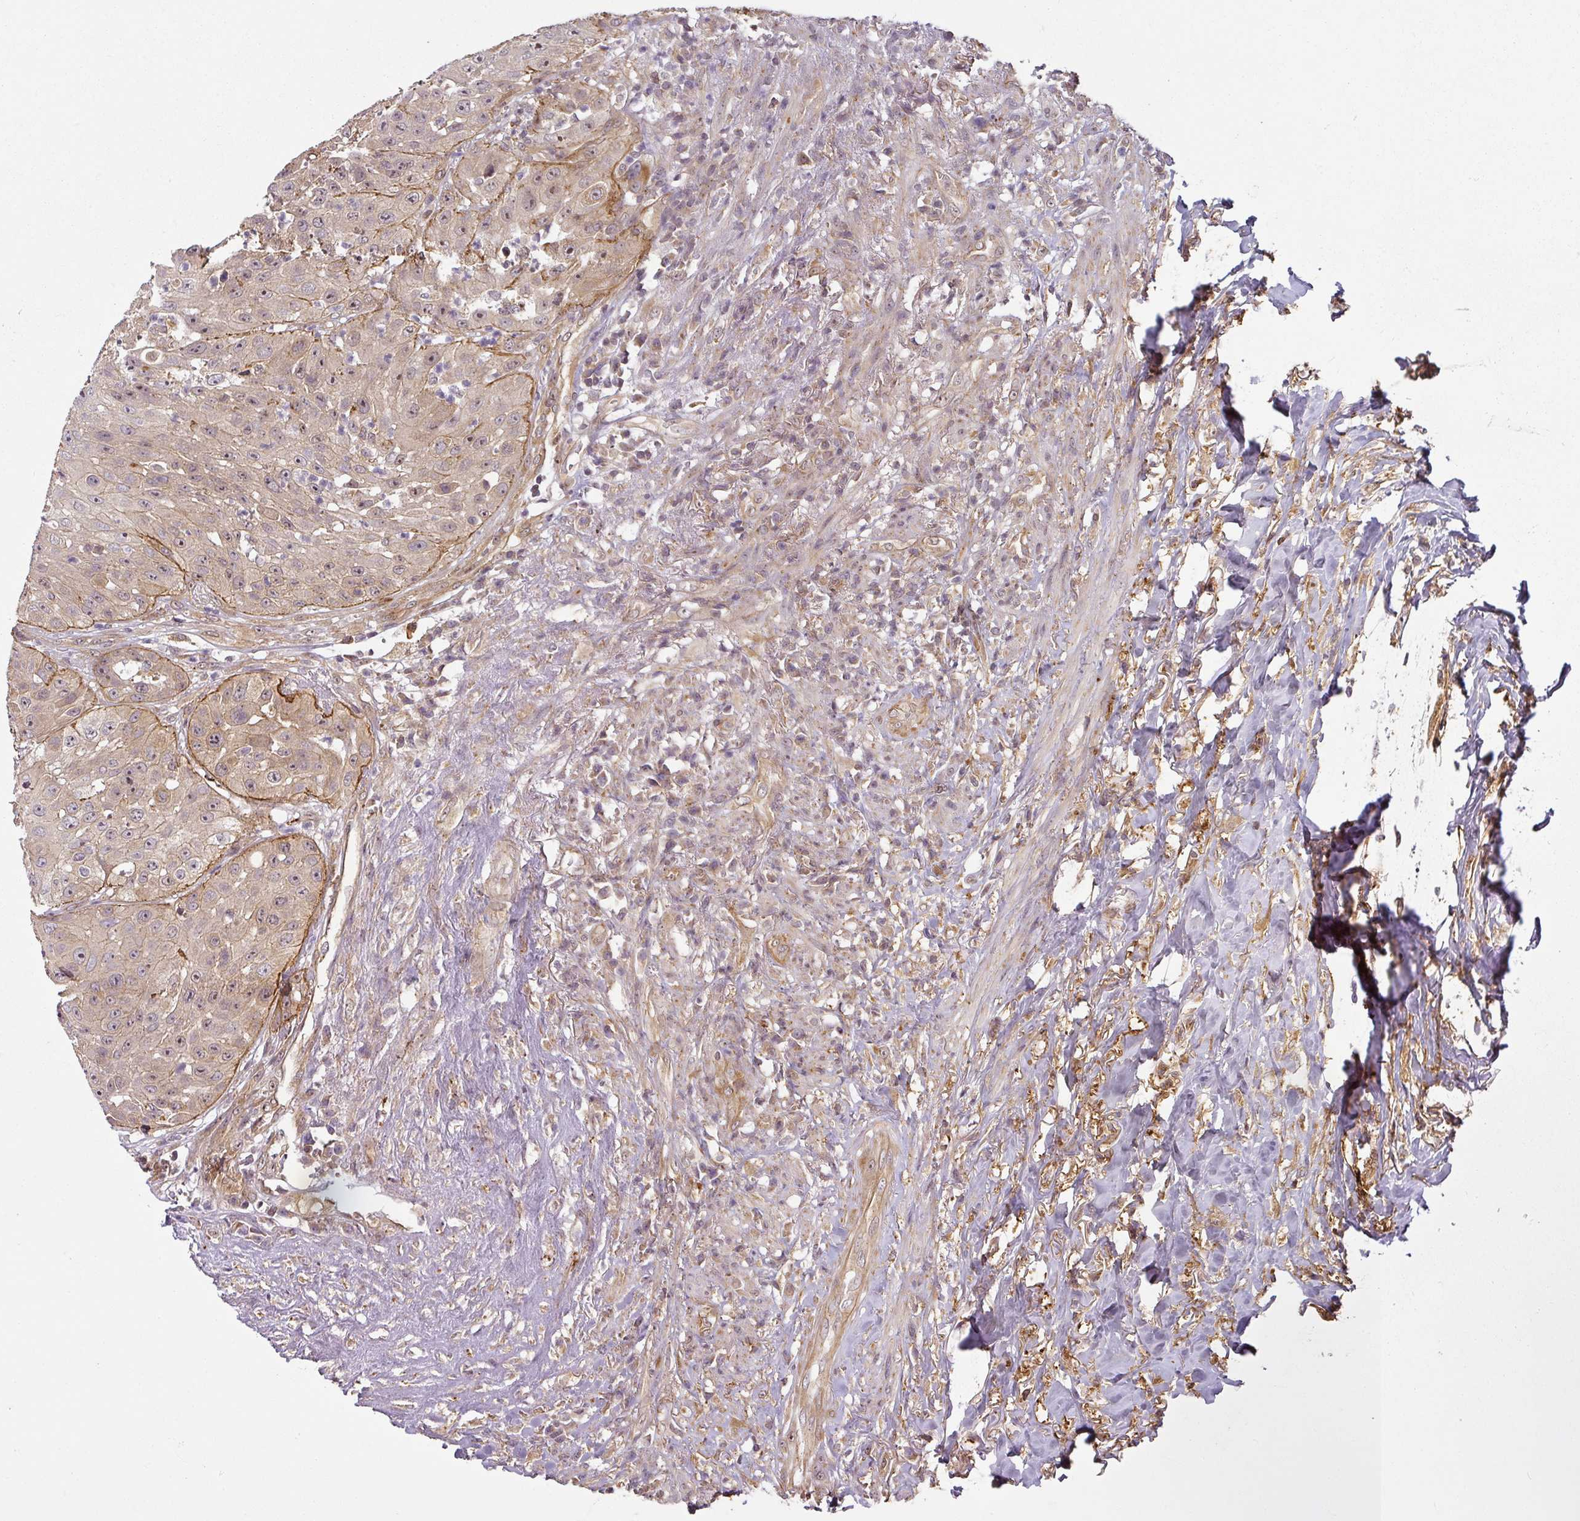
{"staining": {"intensity": "moderate", "quantity": ">75%", "location": "cytoplasmic/membranous,nuclear"}, "tissue": "head and neck cancer", "cell_type": "Tumor cells", "image_type": "cancer", "snomed": [{"axis": "morphology", "description": "Squamous cell carcinoma, NOS"}, {"axis": "topography", "description": "Head-Neck"}], "caption": "Immunohistochemistry of human head and neck squamous cell carcinoma shows medium levels of moderate cytoplasmic/membranous and nuclear positivity in approximately >75% of tumor cells.", "gene": "DIMT1", "patient": {"sex": "male", "age": 83}}